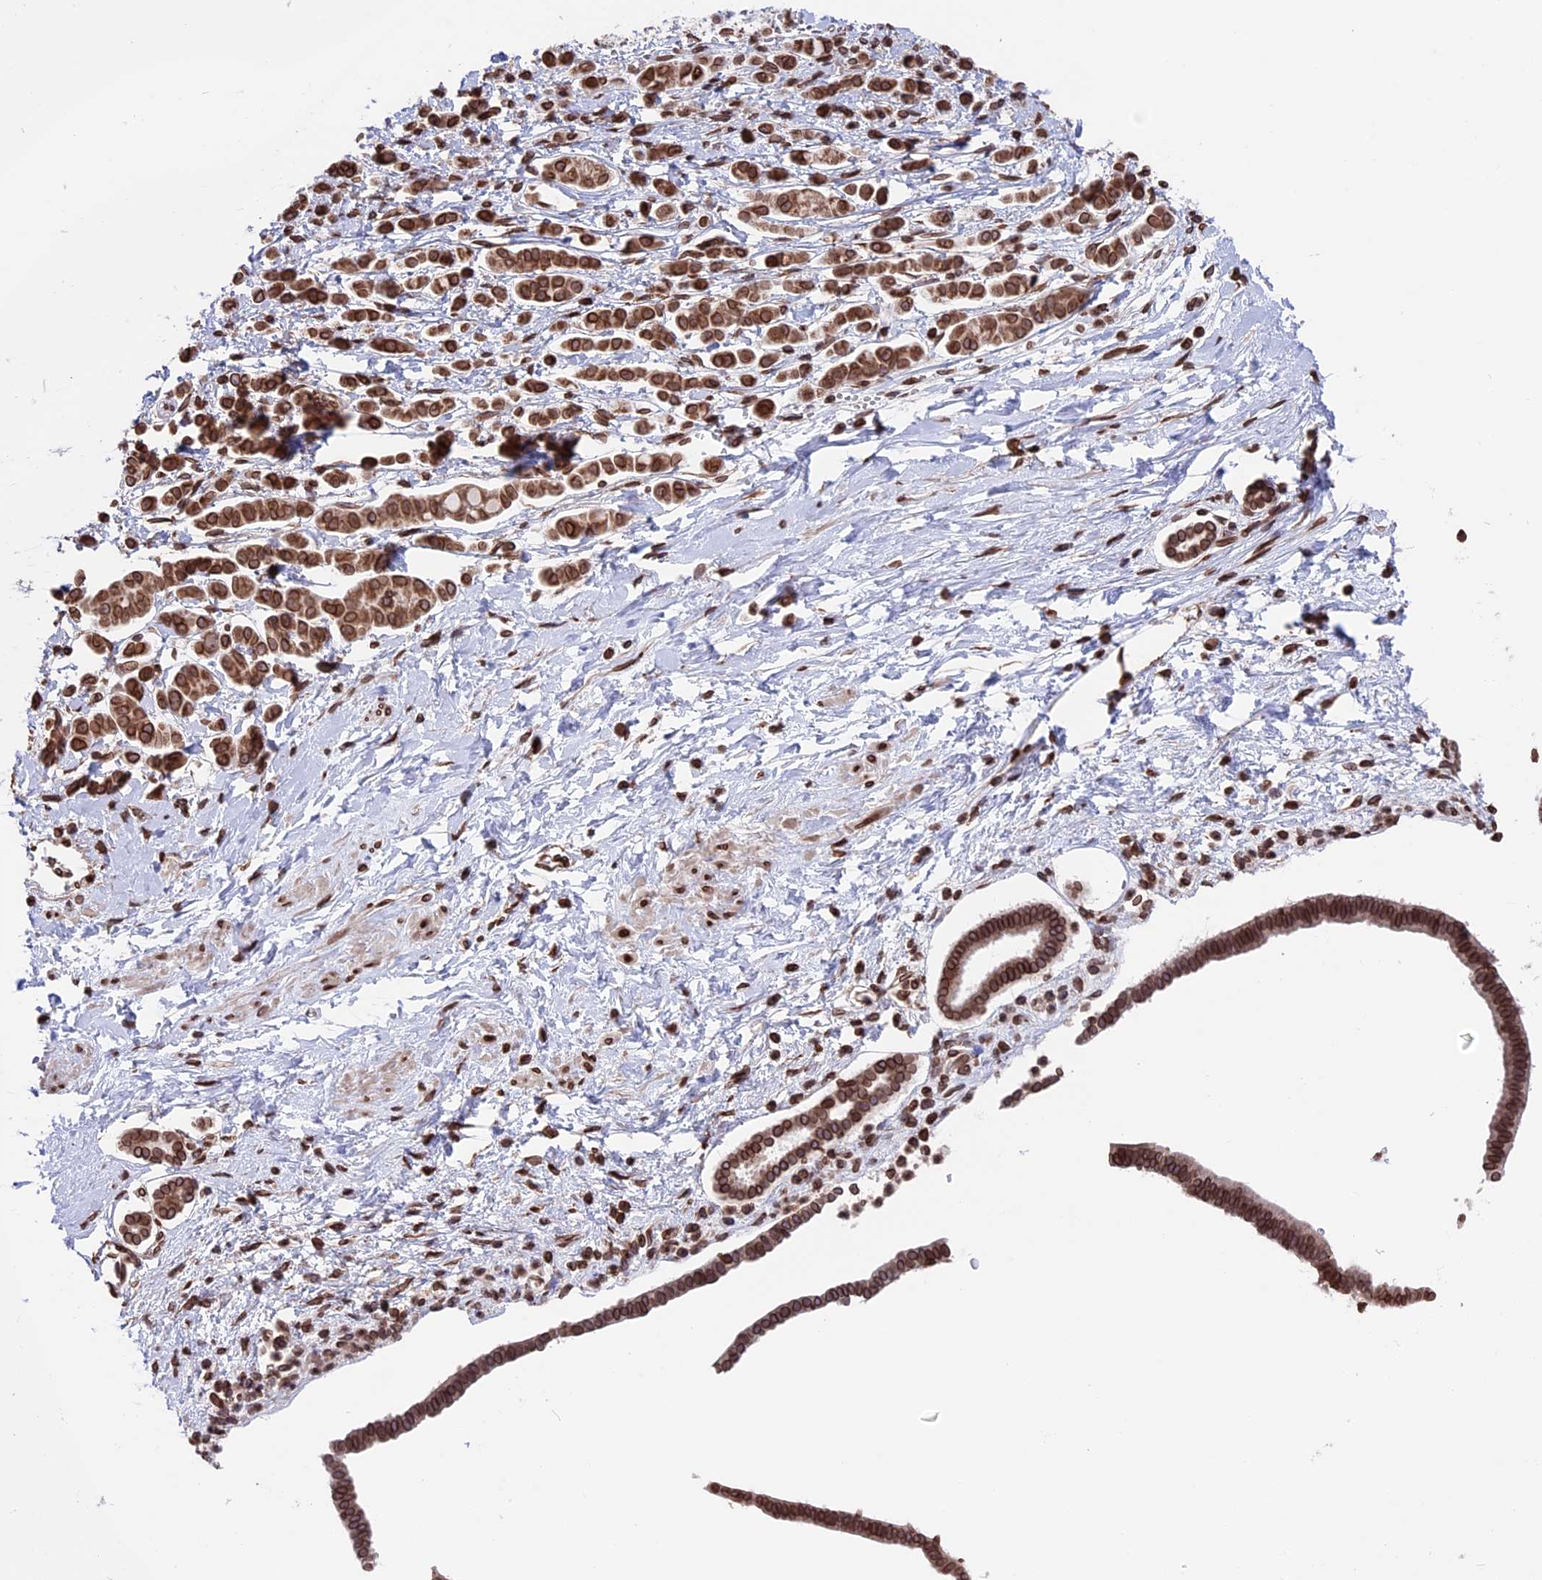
{"staining": {"intensity": "strong", "quantity": ">75%", "location": "cytoplasmic/membranous,nuclear"}, "tissue": "pancreatic cancer", "cell_type": "Tumor cells", "image_type": "cancer", "snomed": [{"axis": "morphology", "description": "Normal tissue, NOS"}, {"axis": "morphology", "description": "Adenocarcinoma, NOS"}, {"axis": "topography", "description": "Pancreas"}], "caption": "DAB immunohistochemical staining of pancreatic cancer (adenocarcinoma) reveals strong cytoplasmic/membranous and nuclear protein staining in approximately >75% of tumor cells. (Stains: DAB (3,3'-diaminobenzidine) in brown, nuclei in blue, Microscopy: brightfield microscopy at high magnification).", "gene": "PTCHD4", "patient": {"sex": "female", "age": 64}}